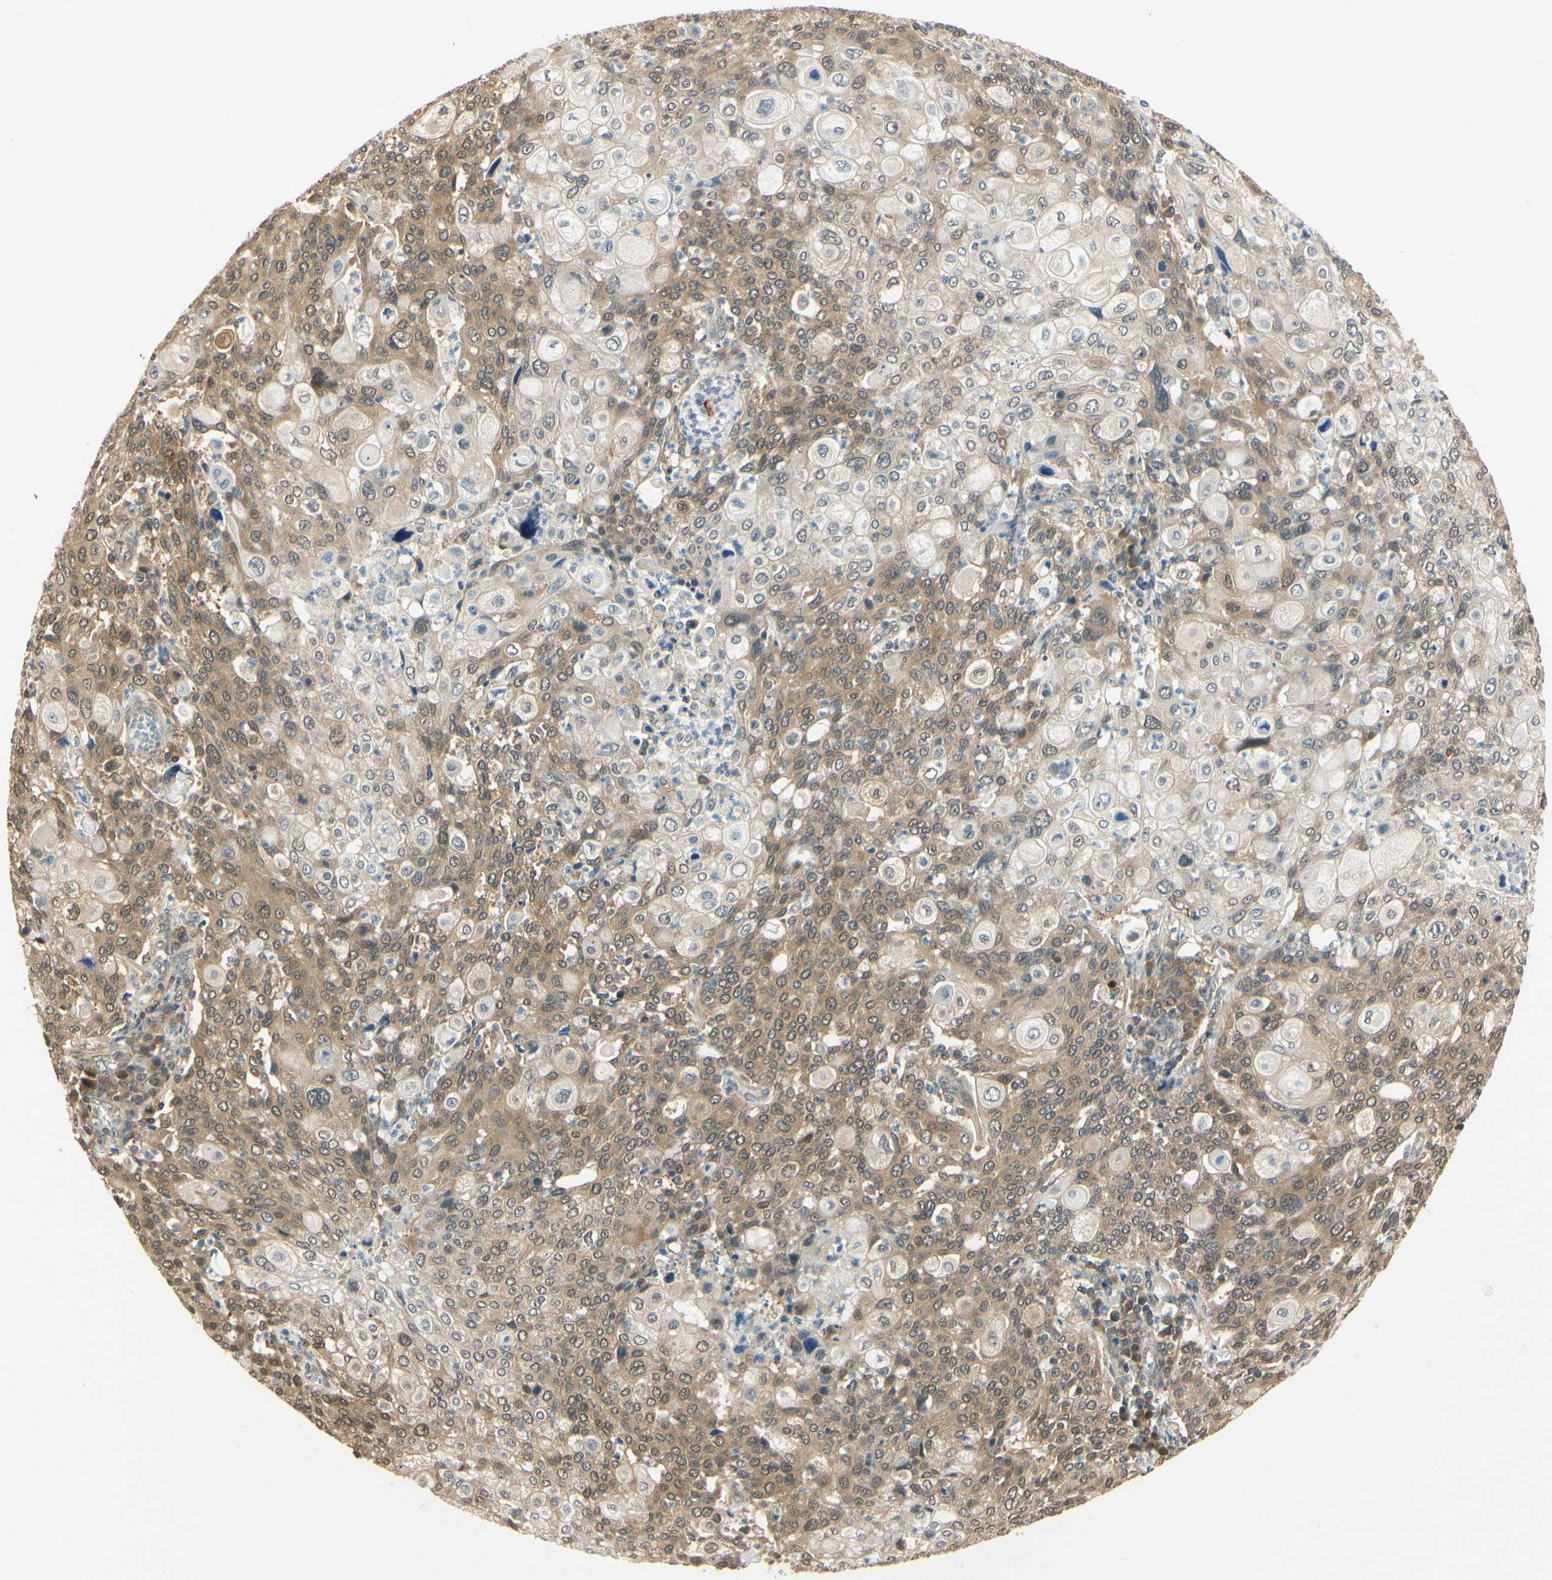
{"staining": {"intensity": "weak", "quantity": "25%-75%", "location": "cytoplasmic/membranous,nuclear"}, "tissue": "cervical cancer", "cell_type": "Tumor cells", "image_type": "cancer", "snomed": [{"axis": "morphology", "description": "Squamous cell carcinoma, NOS"}, {"axis": "topography", "description": "Cervix"}], "caption": "The image shows a brown stain indicating the presence of a protein in the cytoplasmic/membranous and nuclear of tumor cells in cervical cancer (squamous cell carcinoma).", "gene": "UBE2Z", "patient": {"sex": "female", "age": 40}}